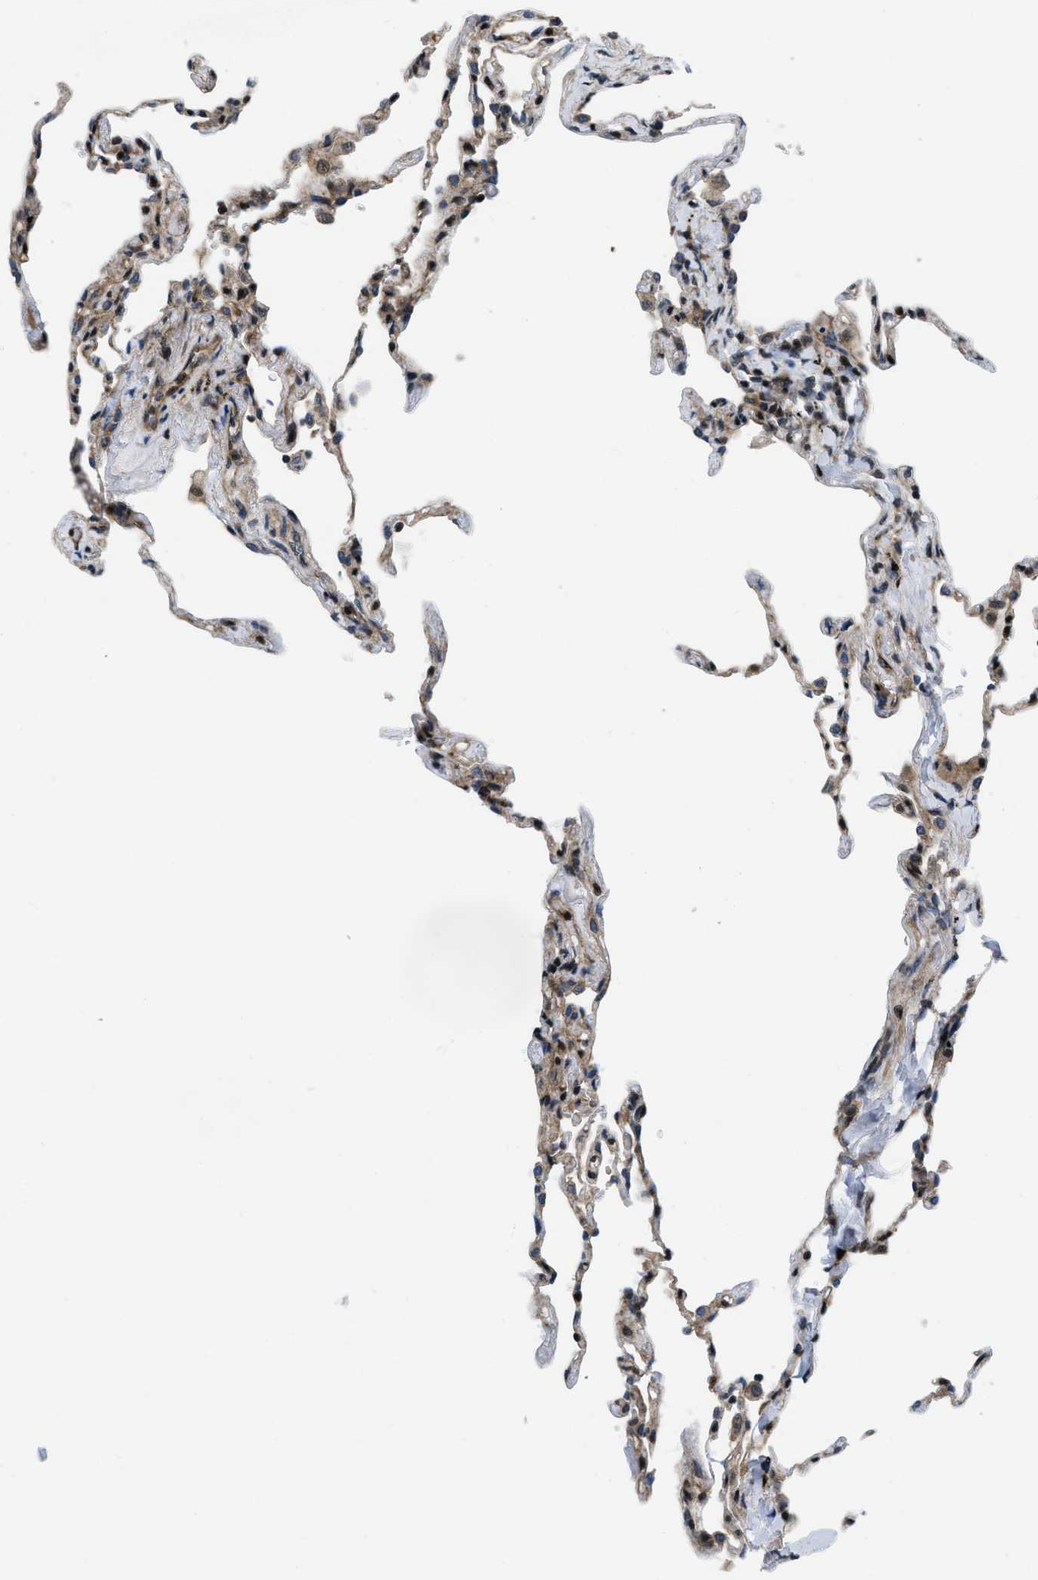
{"staining": {"intensity": "strong", "quantity": "<25%", "location": "nuclear"}, "tissue": "lung", "cell_type": "Alveolar cells", "image_type": "normal", "snomed": [{"axis": "morphology", "description": "Normal tissue, NOS"}, {"axis": "topography", "description": "Lung"}], "caption": "Strong nuclear positivity for a protein is identified in approximately <25% of alveolar cells of unremarkable lung using immunohistochemistry.", "gene": "PPP2CB", "patient": {"sex": "male", "age": 59}}